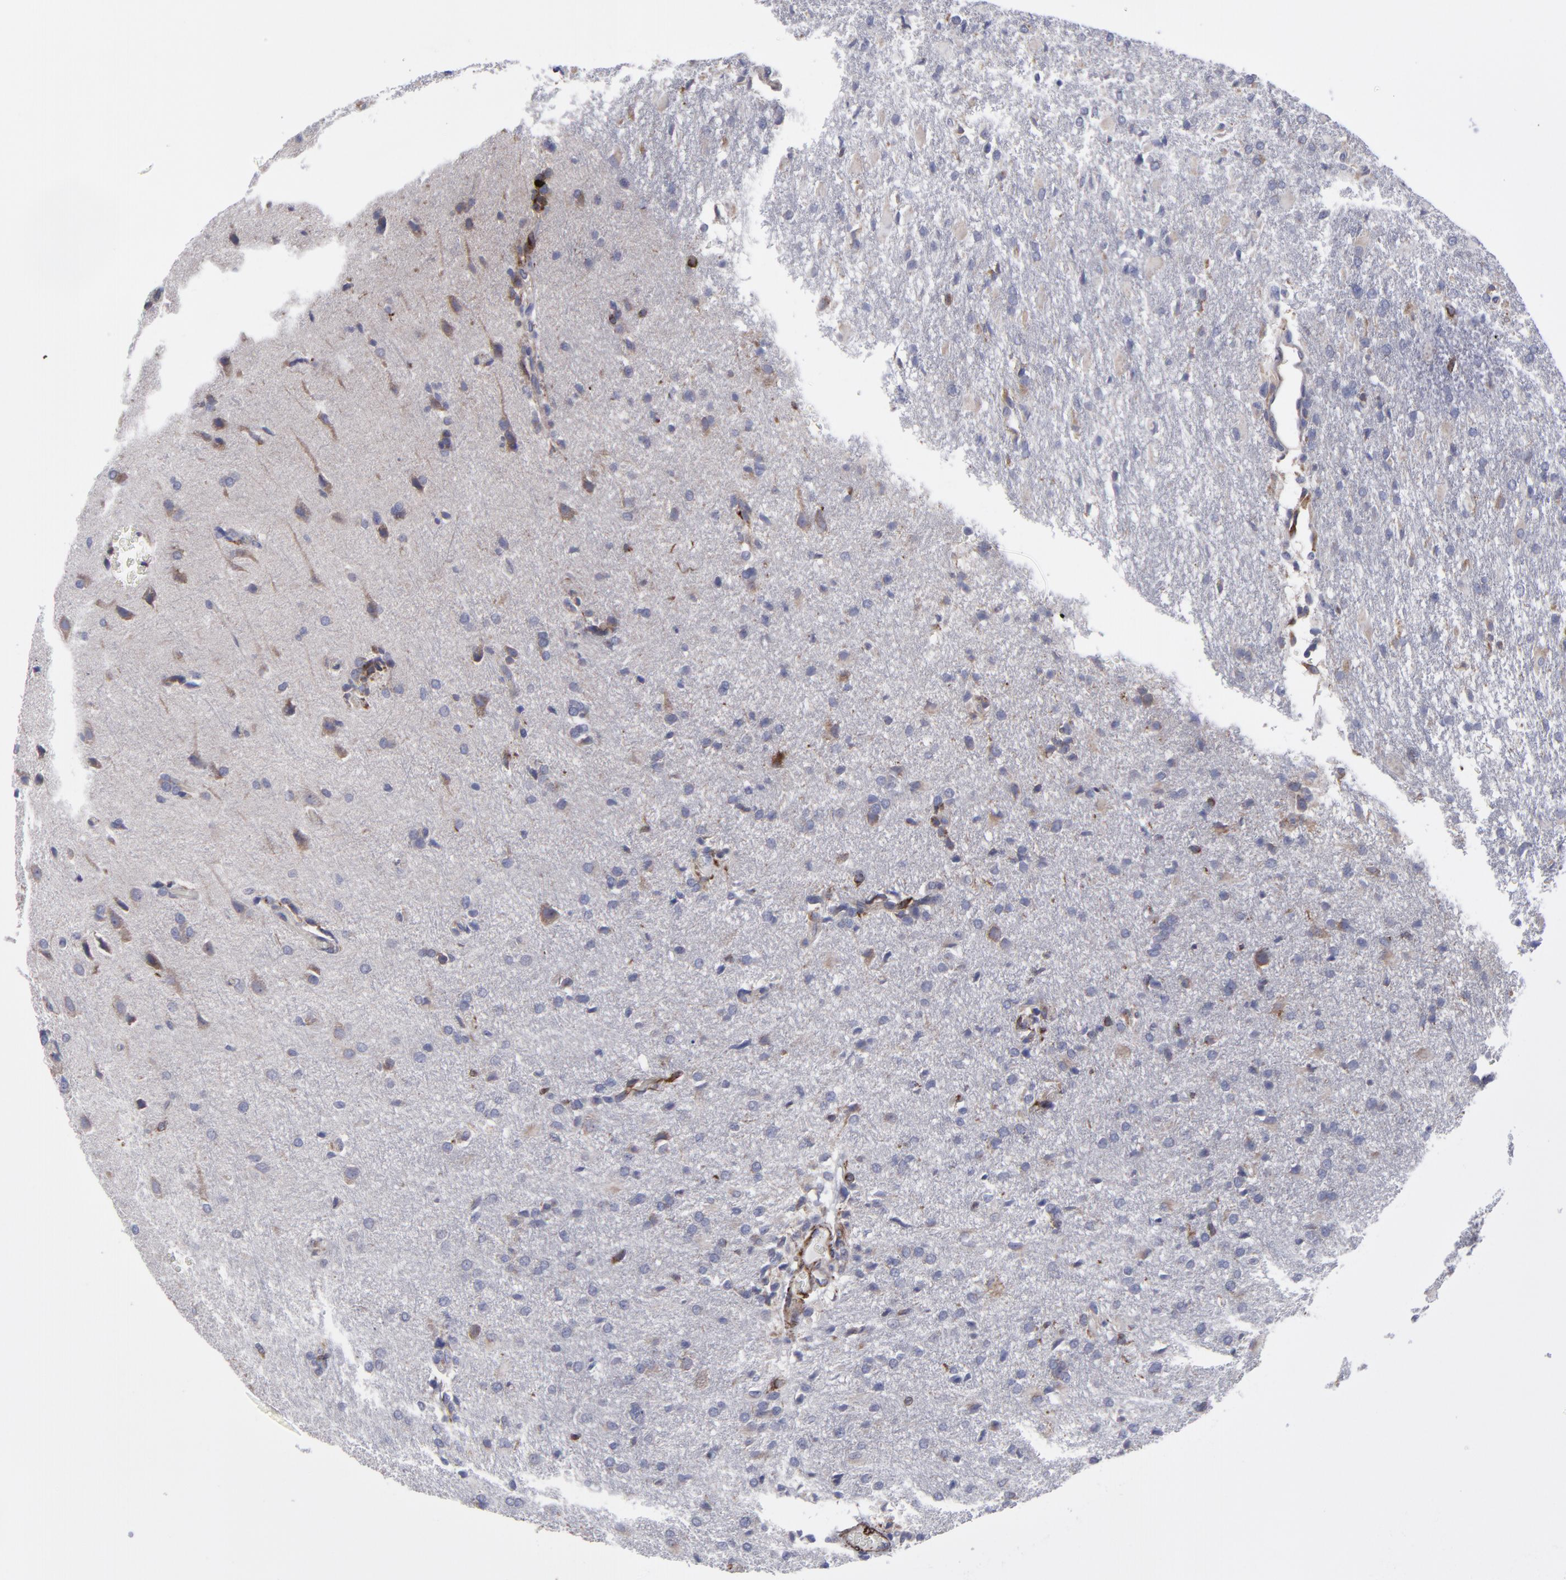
{"staining": {"intensity": "weak", "quantity": "<25%", "location": "cytoplasmic/membranous"}, "tissue": "glioma", "cell_type": "Tumor cells", "image_type": "cancer", "snomed": [{"axis": "morphology", "description": "Glioma, malignant, High grade"}, {"axis": "topography", "description": "Brain"}], "caption": "High power microscopy micrograph of an immunohistochemistry photomicrograph of malignant glioma (high-grade), revealing no significant staining in tumor cells.", "gene": "SLMAP", "patient": {"sex": "male", "age": 68}}